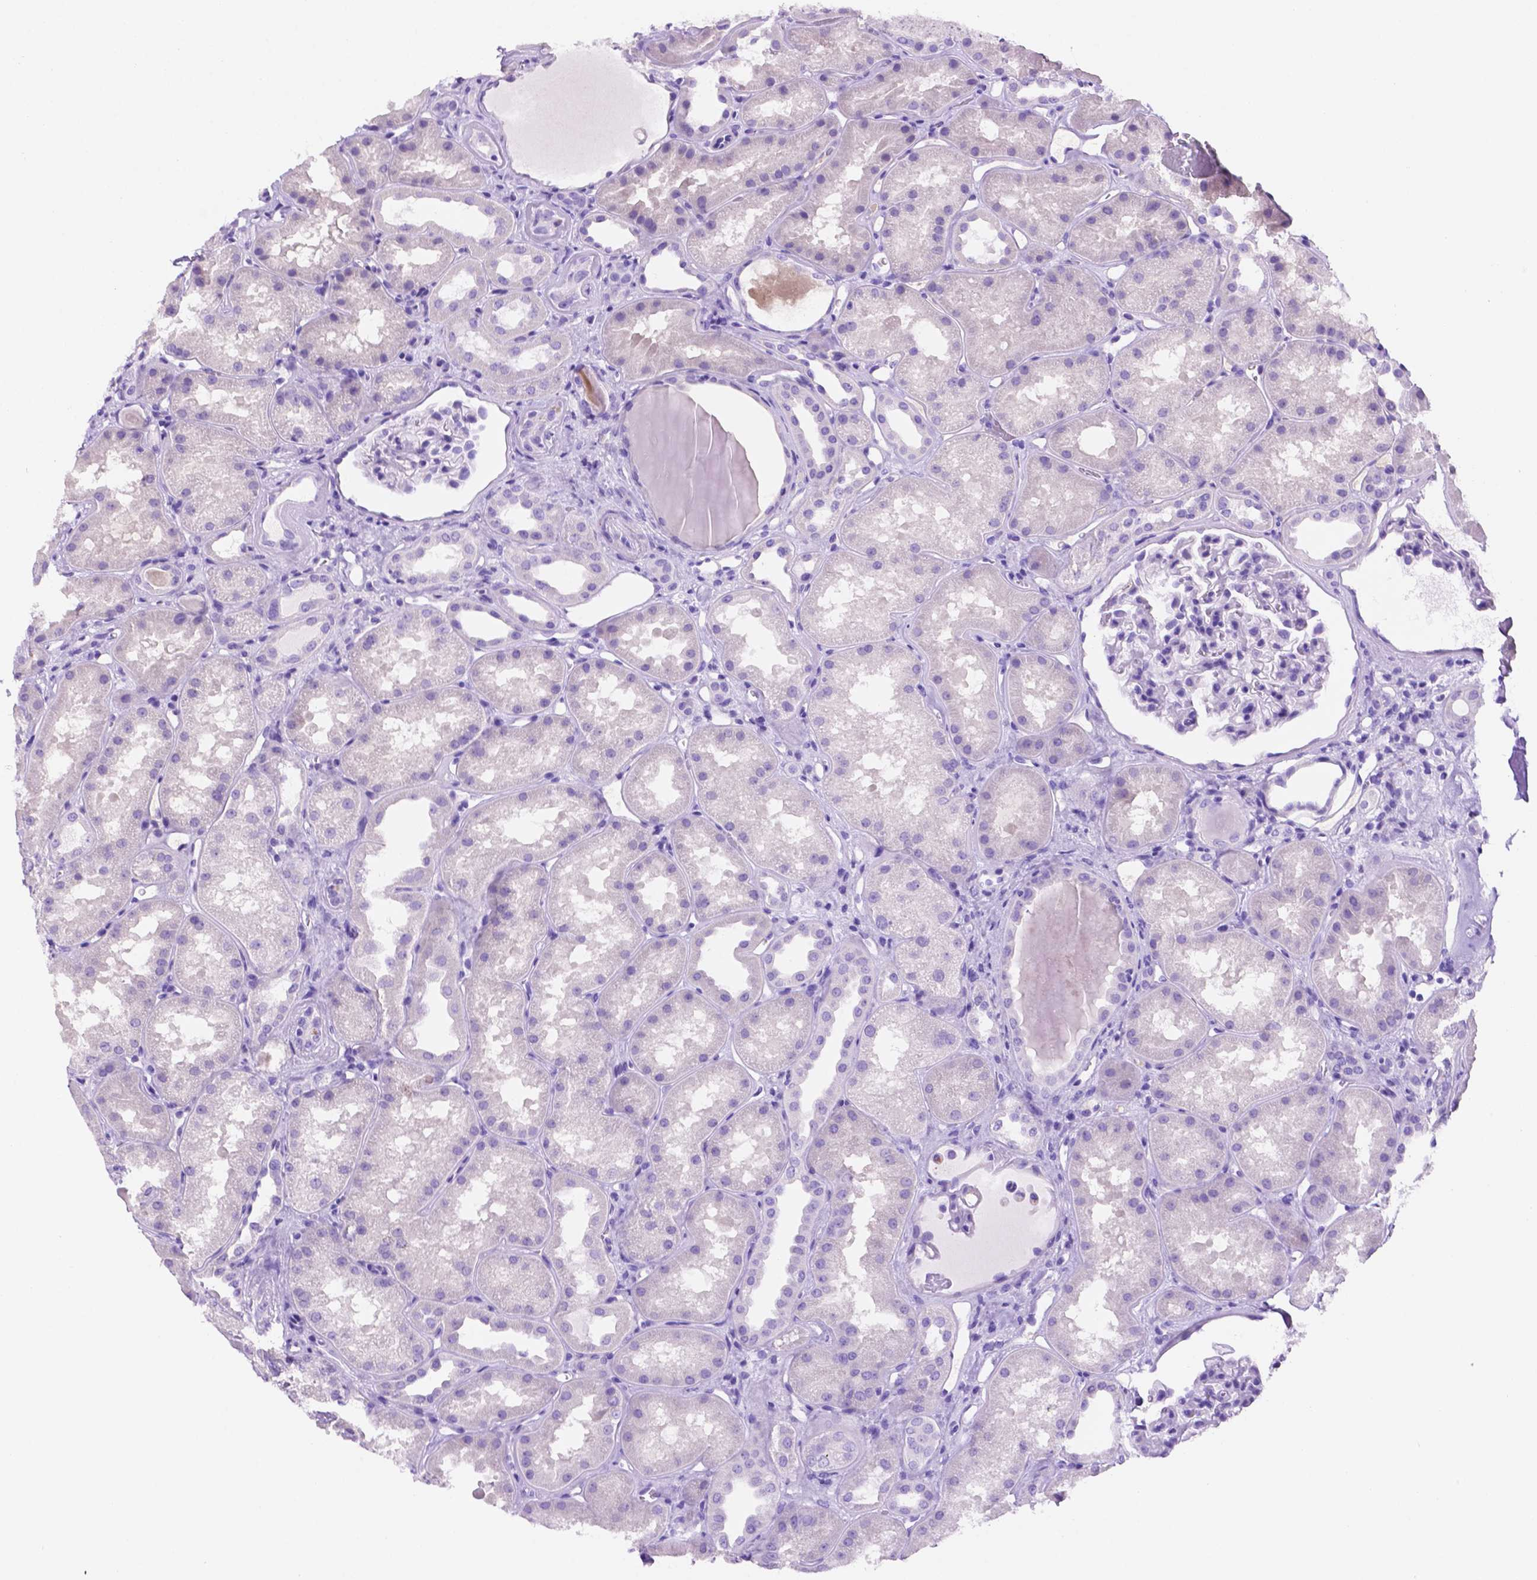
{"staining": {"intensity": "negative", "quantity": "none", "location": "none"}, "tissue": "kidney", "cell_type": "Cells in glomeruli", "image_type": "normal", "snomed": [{"axis": "morphology", "description": "Normal tissue, NOS"}, {"axis": "topography", "description": "Kidney"}], "caption": "A histopathology image of human kidney is negative for staining in cells in glomeruli. (Brightfield microscopy of DAB IHC at high magnification).", "gene": "FOXB2", "patient": {"sex": "male", "age": 61}}